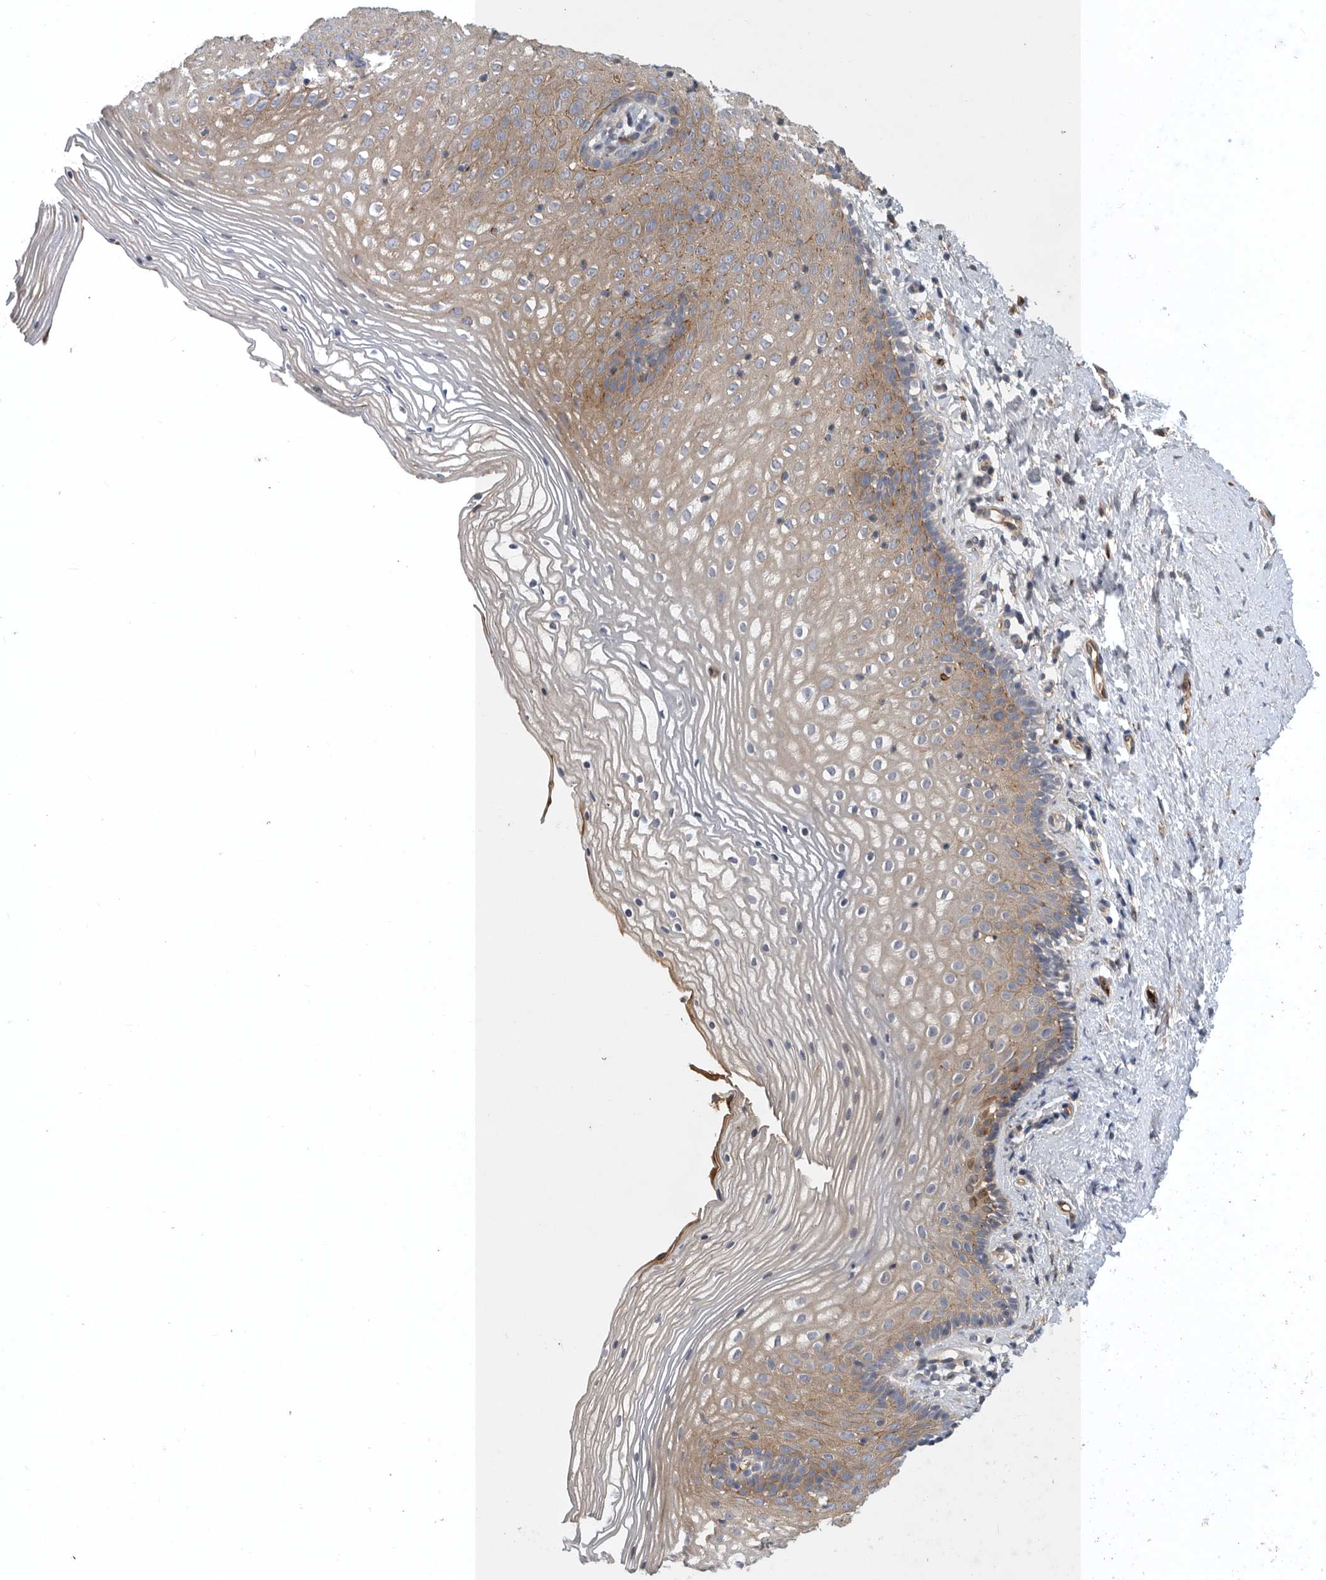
{"staining": {"intensity": "moderate", "quantity": "25%-75%", "location": "cytoplasmic/membranous"}, "tissue": "vagina", "cell_type": "Squamous epithelial cells", "image_type": "normal", "snomed": [{"axis": "morphology", "description": "Normal tissue, NOS"}, {"axis": "topography", "description": "Vagina"}], "caption": "Immunohistochemistry (IHC) (DAB (3,3'-diaminobenzidine)) staining of unremarkable human vagina exhibits moderate cytoplasmic/membranous protein positivity in about 25%-75% of squamous epithelial cells.", "gene": "MLPH", "patient": {"sex": "female", "age": 32}}